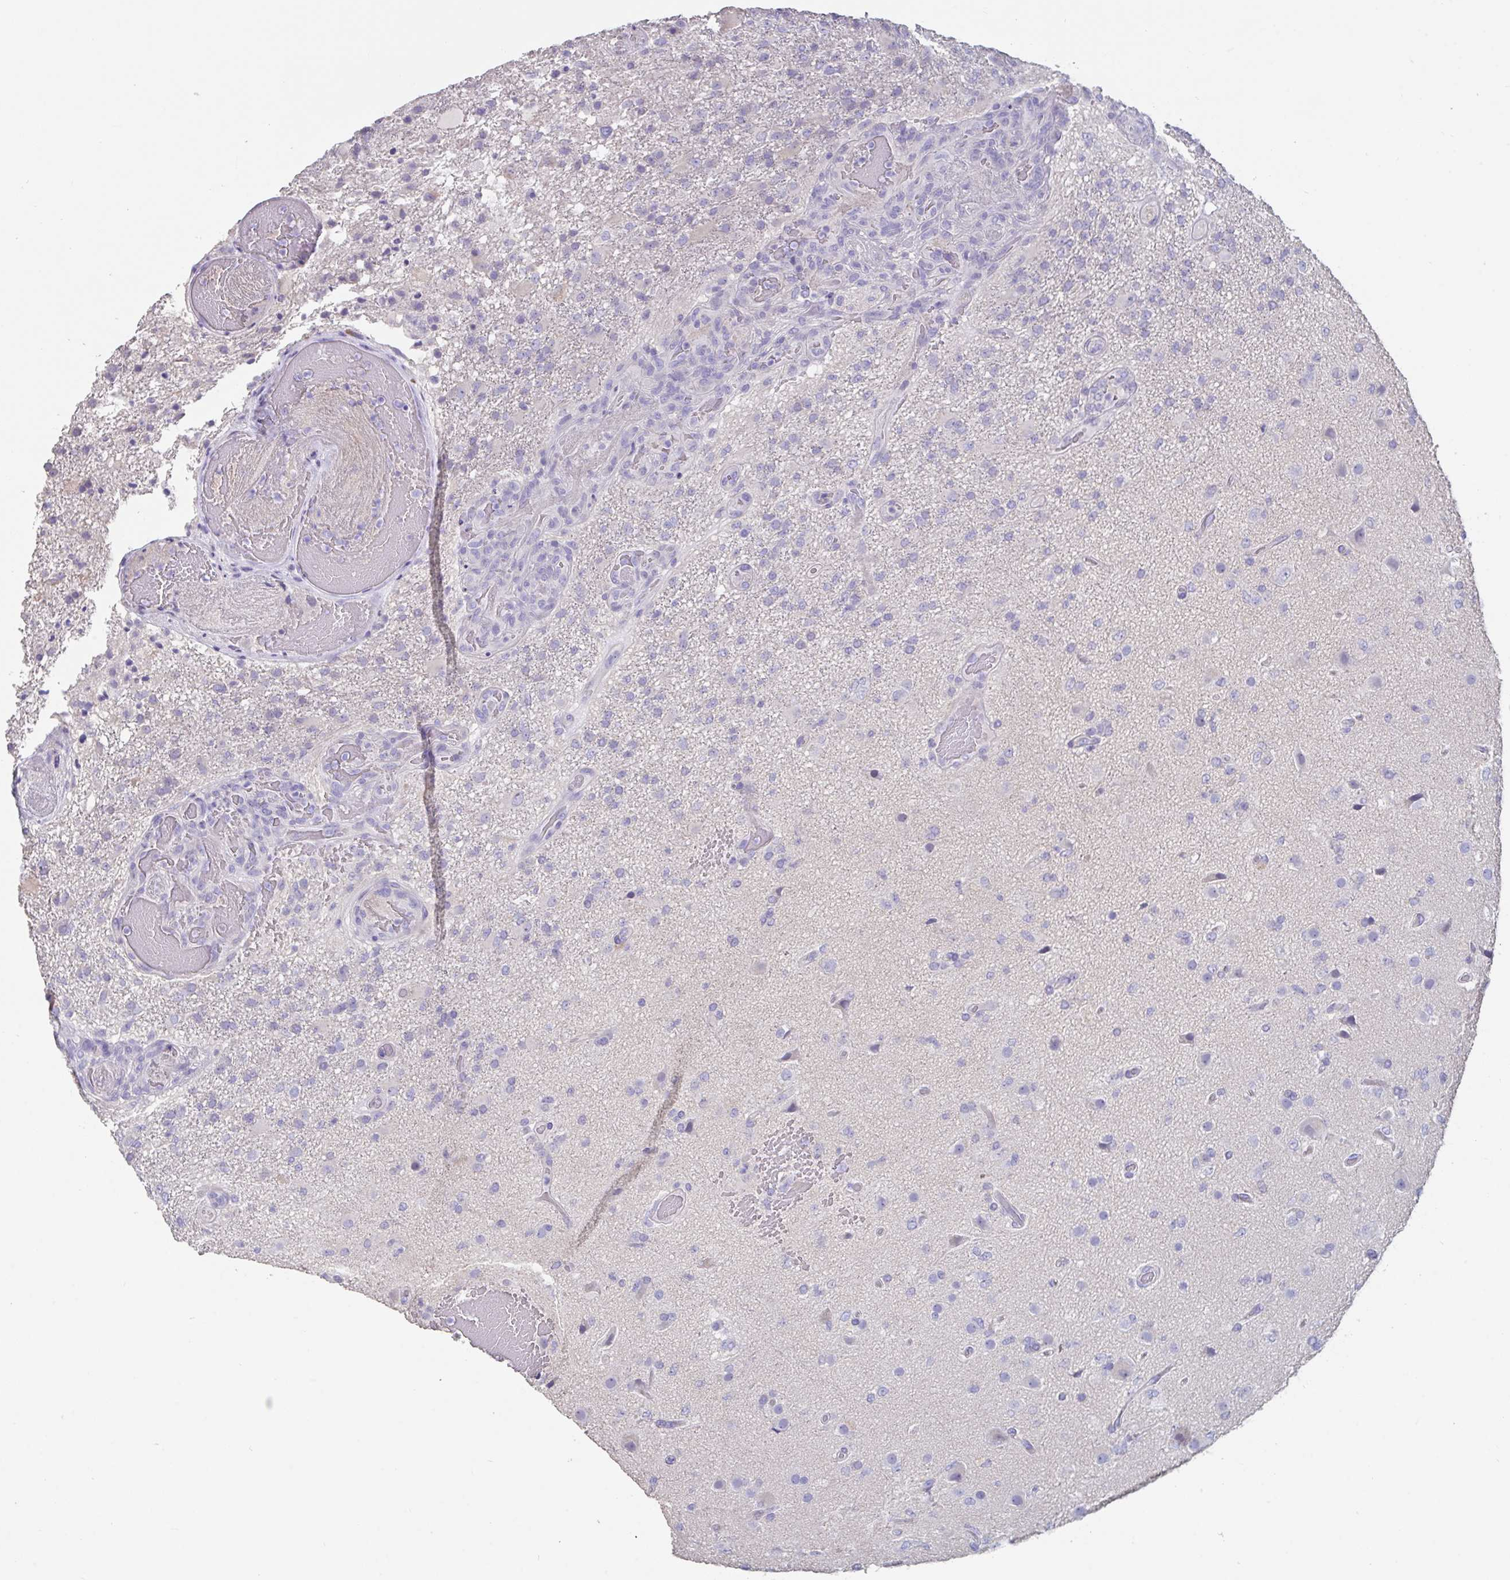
{"staining": {"intensity": "negative", "quantity": "none", "location": "none"}, "tissue": "glioma", "cell_type": "Tumor cells", "image_type": "cancer", "snomed": [{"axis": "morphology", "description": "Glioma, malignant, High grade"}, {"axis": "topography", "description": "Brain"}], "caption": "High power microscopy histopathology image of an IHC histopathology image of glioma, revealing no significant expression in tumor cells.", "gene": "SLC44A4", "patient": {"sex": "female", "age": 74}}